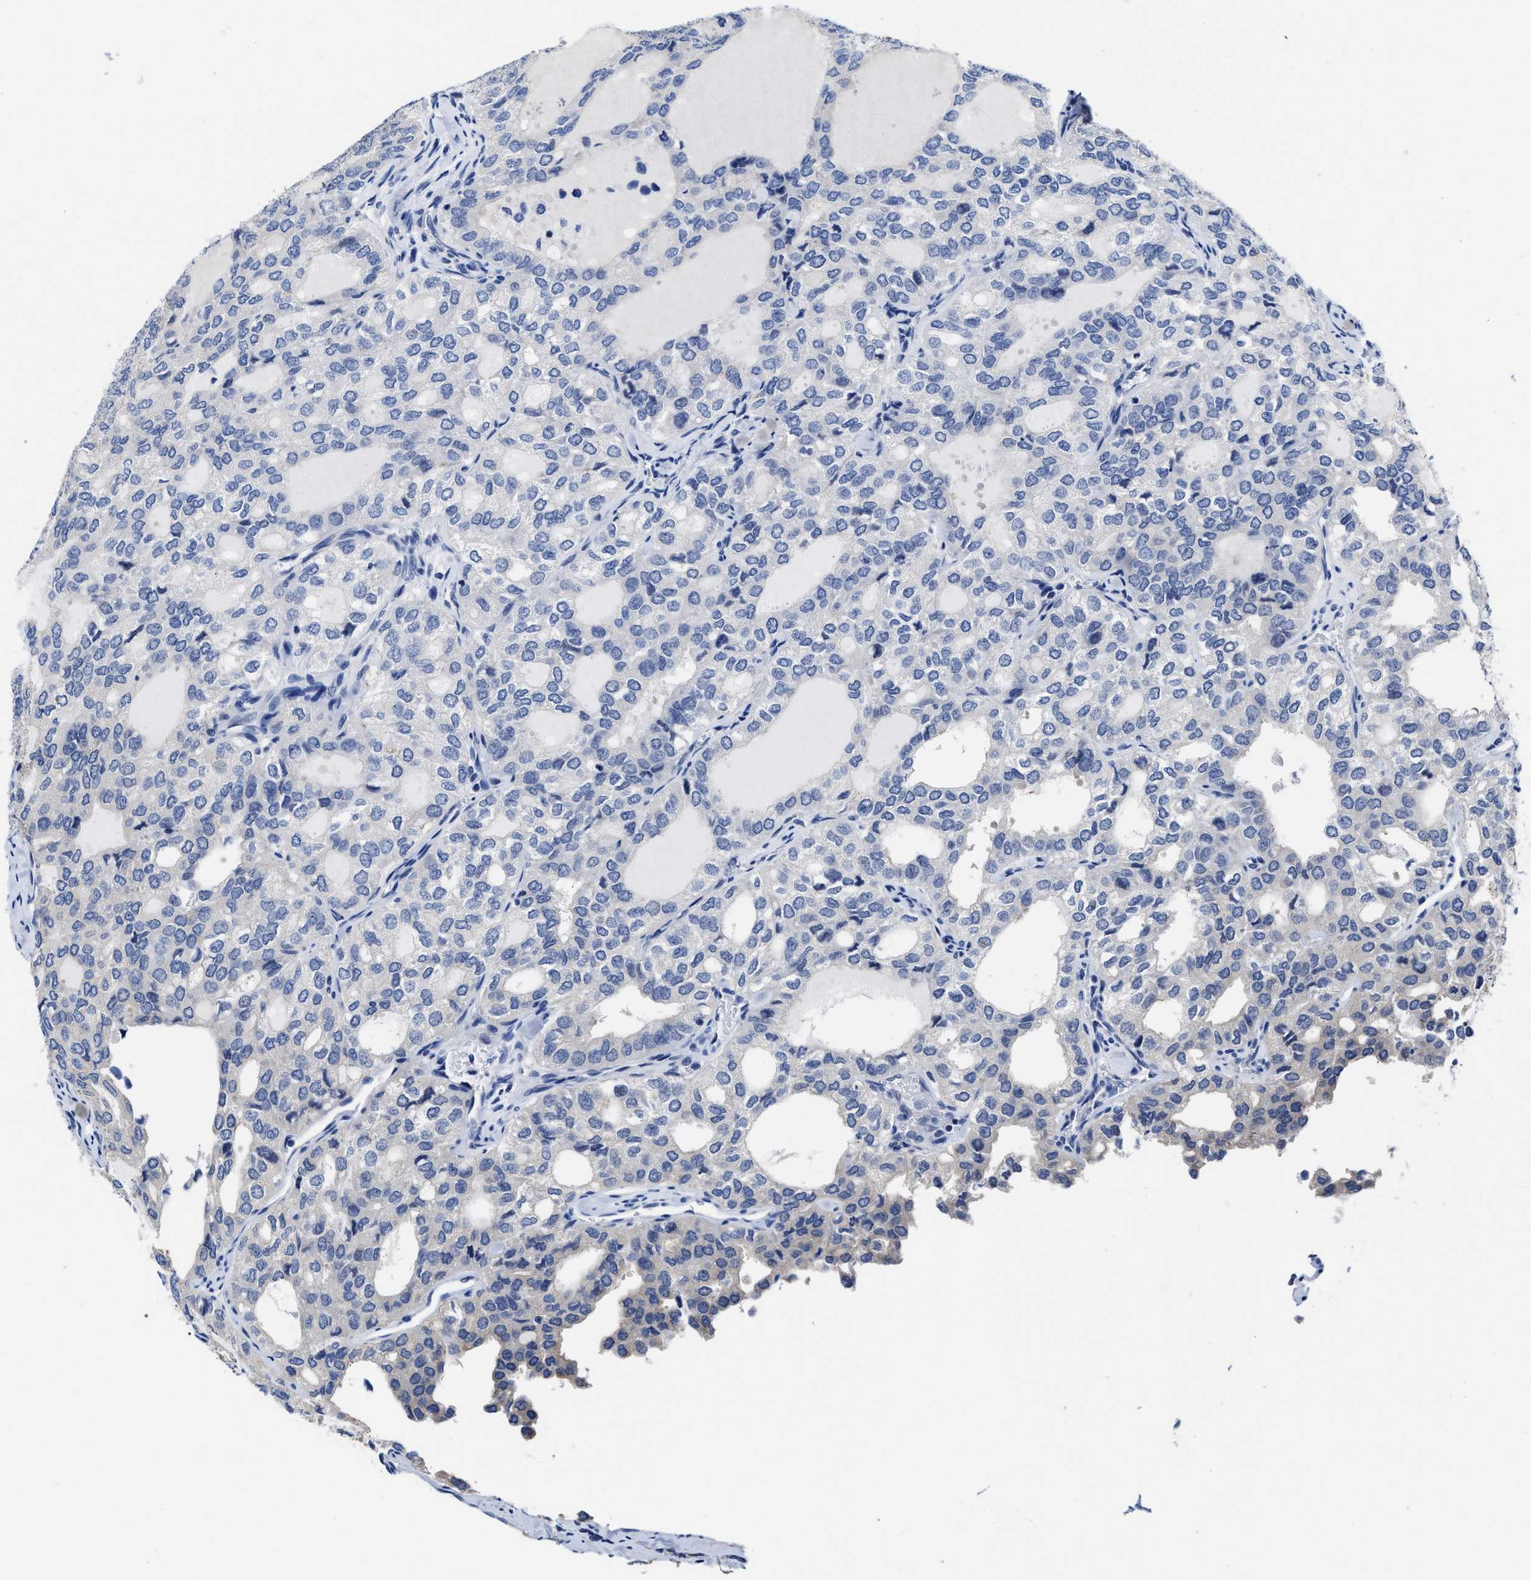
{"staining": {"intensity": "negative", "quantity": "none", "location": "none"}, "tissue": "thyroid cancer", "cell_type": "Tumor cells", "image_type": "cancer", "snomed": [{"axis": "morphology", "description": "Follicular adenoma carcinoma, NOS"}, {"axis": "topography", "description": "Thyroid gland"}], "caption": "Tumor cells are negative for protein expression in human follicular adenoma carcinoma (thyroid).", "gene": "HOOK1", "patient": {"sex": "male", "age": 75}}